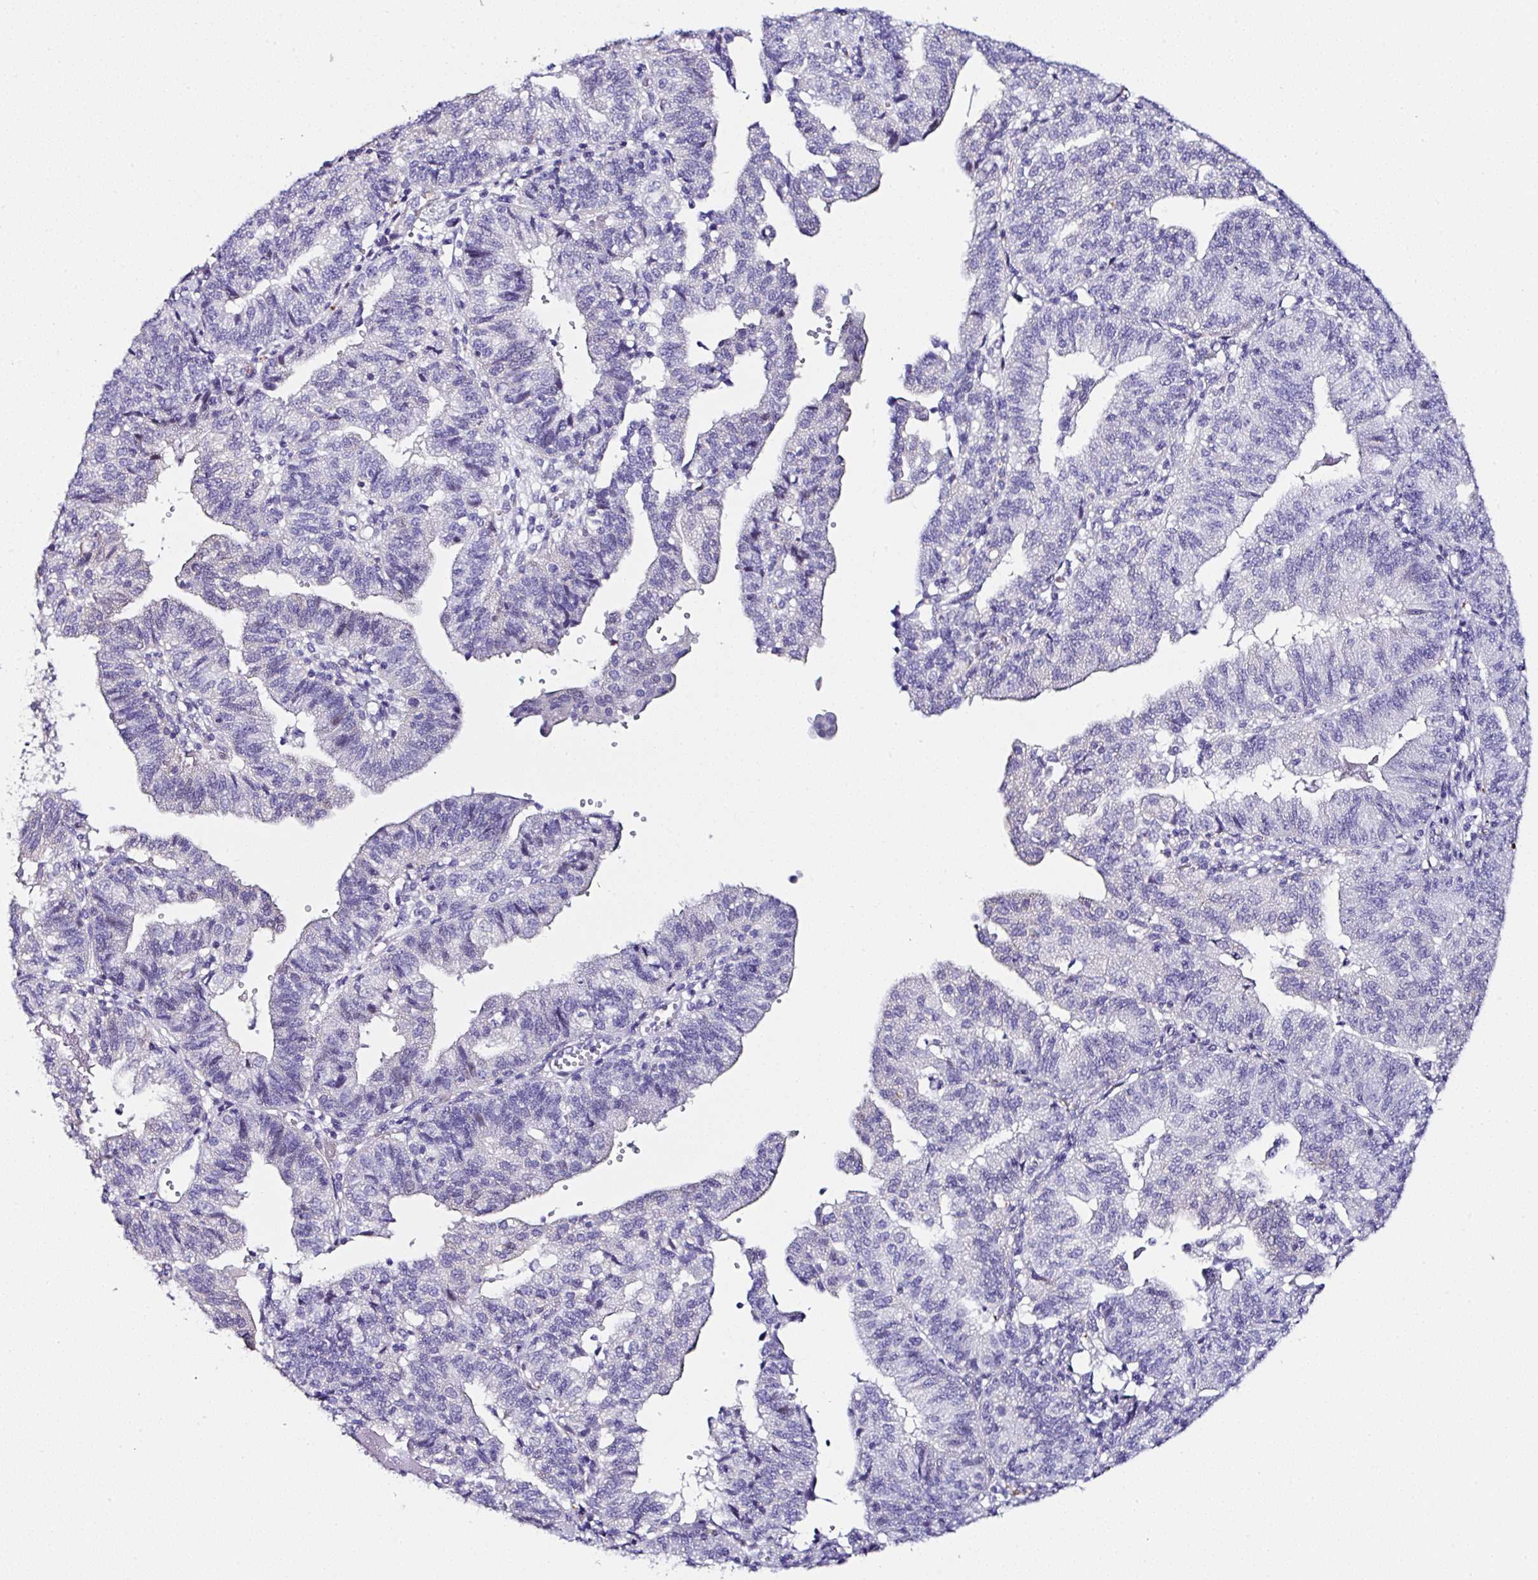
{"staining": {"intensity": "negative", "quantity": "none", "location": "none"}, "tissue": "endometrial cancer", "cell_type": "Tumor cells", "image_type": "cancer", "snomed": [{"axis": "morphology", "description": "Adenocarcinoma, NOS"}, {"axis": "topography", "description": "Endometrium"}], "caption": "Immunohistochemical staining of human adenocarcinoma (endometrial) displays no significant positivity in tumor cells. (IHC, brightfield microscopy, high magnification).", "gene": "TMPRSS11E", "patient": {"sex": "female", "age": 56}}